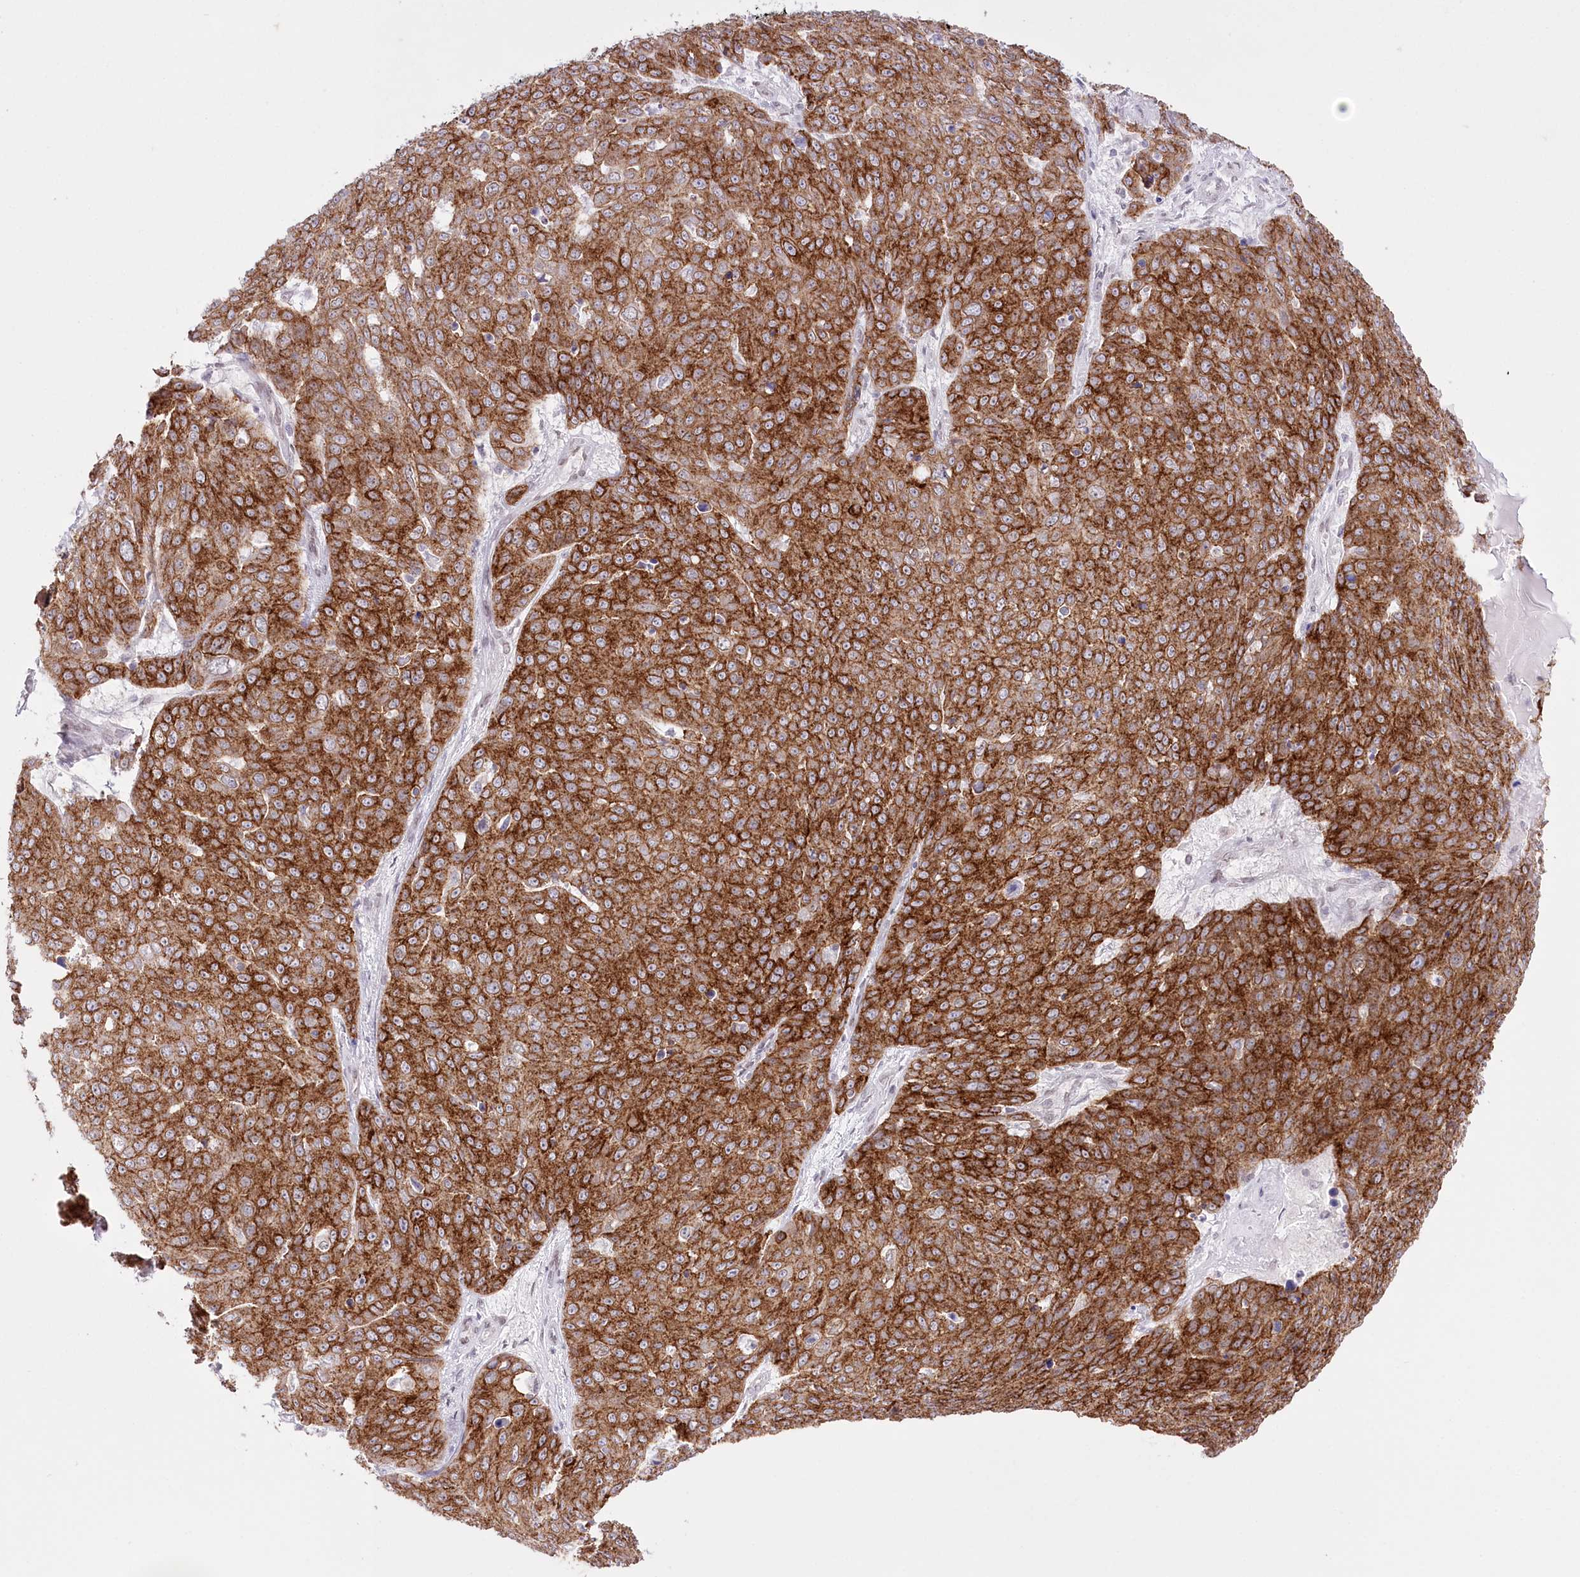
{"staining": {"intensity": "strong", "quantity": ">75%", "location": "cytoplasmic/membranous"}, "tissue": "skin cancer", "cell_type": "Tumor cells", "image_type": "cancer", "snomed": [{"axis": "morphology", "description": "Squamous cell carcinoma, NOS"}, {"axis": "topography", "description": "Skin"}], "caption": "A histopathology image of human skin cancer stained for a protein exhibits strong cytoplasmic/membranous brown staining in tumor cells.", "gene": "SLC39A10", "patient": {"sex": "male", "age": 71}}